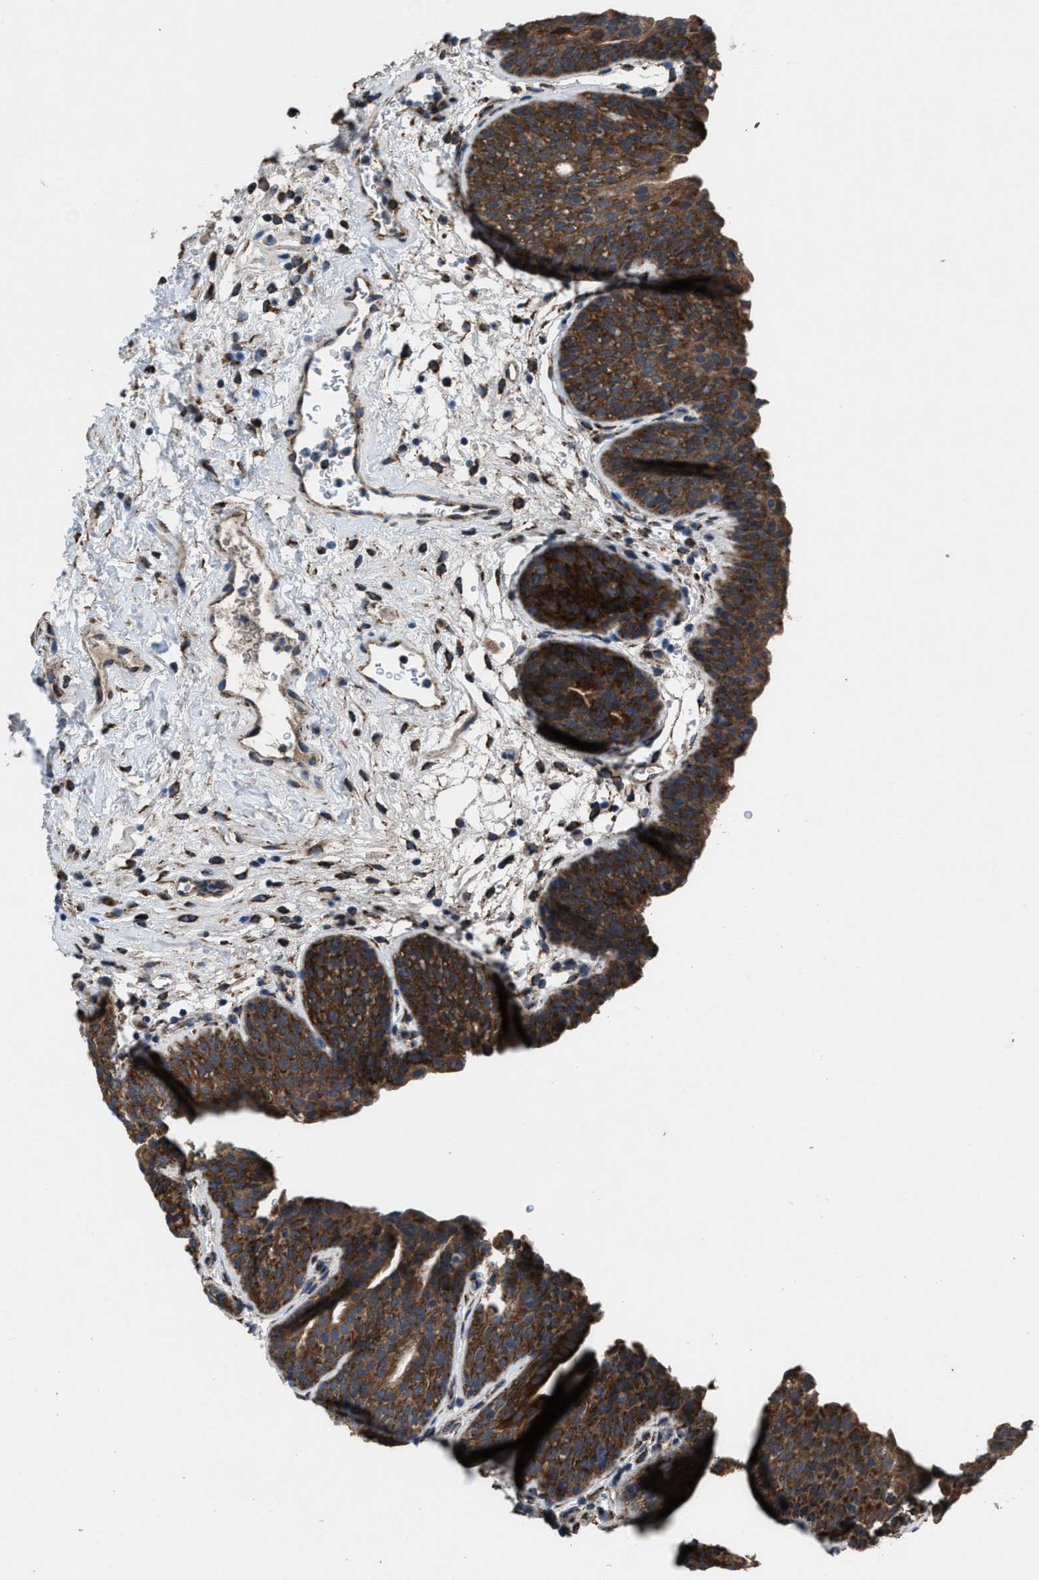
{"staining": {"intensity": "strong", "quantity": ">75%", "location": "cytoplasmic/membranous"}, "tissue": "urinary bladder", "cell_type": "Urothelial cells", "image_type": "normal", "snomed": [{"axis": "morphology", "description": "Normal tissue, NOS"}, {"axis": "topography", "description": "Urinary bladder"}], "caption": "Urinary bladder stained with a protein marker shows strong staining in urothelial cells.", "gene": "PDP1", "patient": {"sex": "male", "age": 37}}